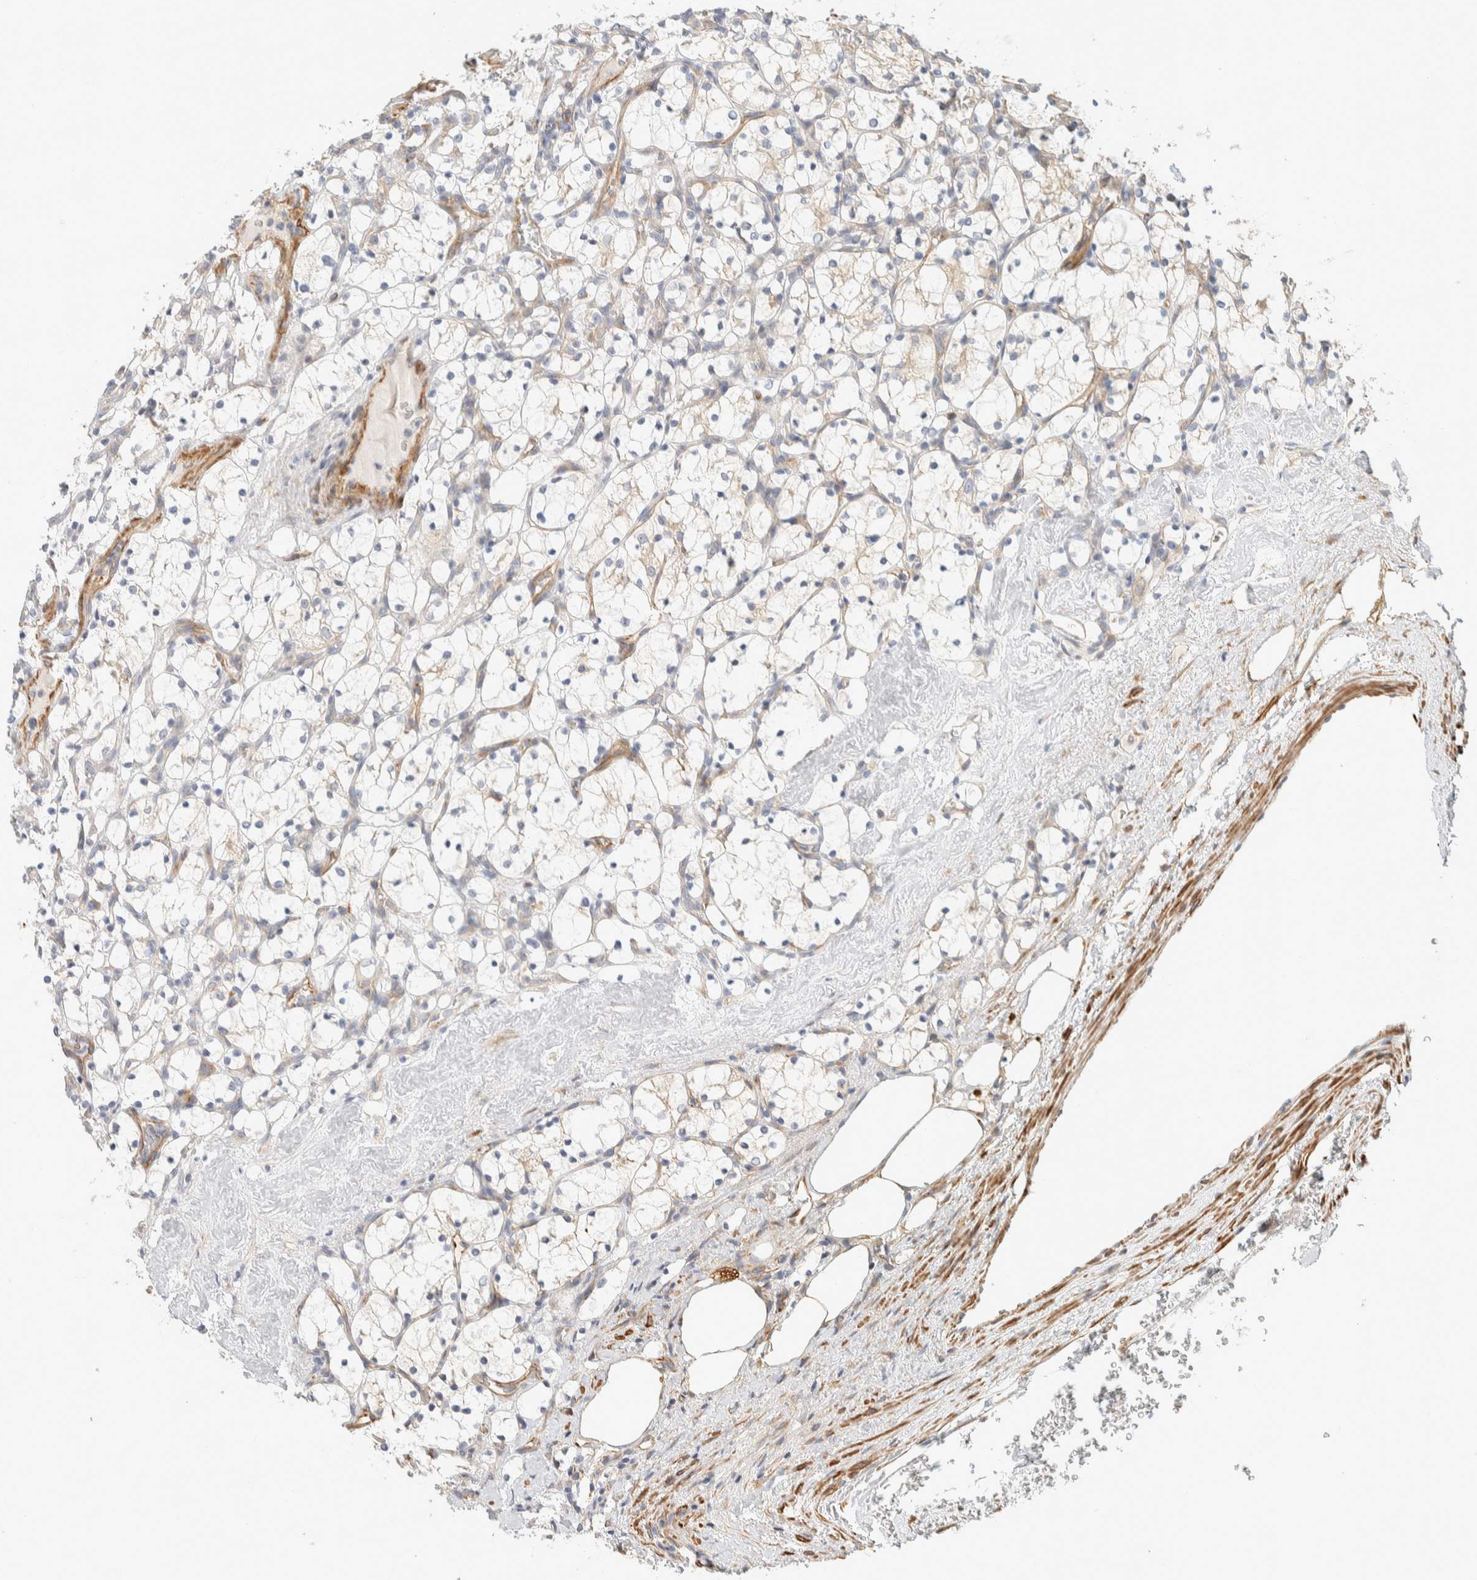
{"staining": {"intensity": "negative", "quantity": "none", "location": "none"}, "tissue": "renal cancer", "cell_type": "Tumor cells", "image_type": "cancer", "snomed": [{"axis": "morphology", "description": "Adenocarcinoma, NOS"}, {"axis": "topography", "description": "Kidney"}], "caption": "This is an IHC histopathology image of human renal cancer (adenocarcinoma). There is no positivity in tumor cells.", "gene": "CDR2", "patient": {"sex": "female", "age": 69}}